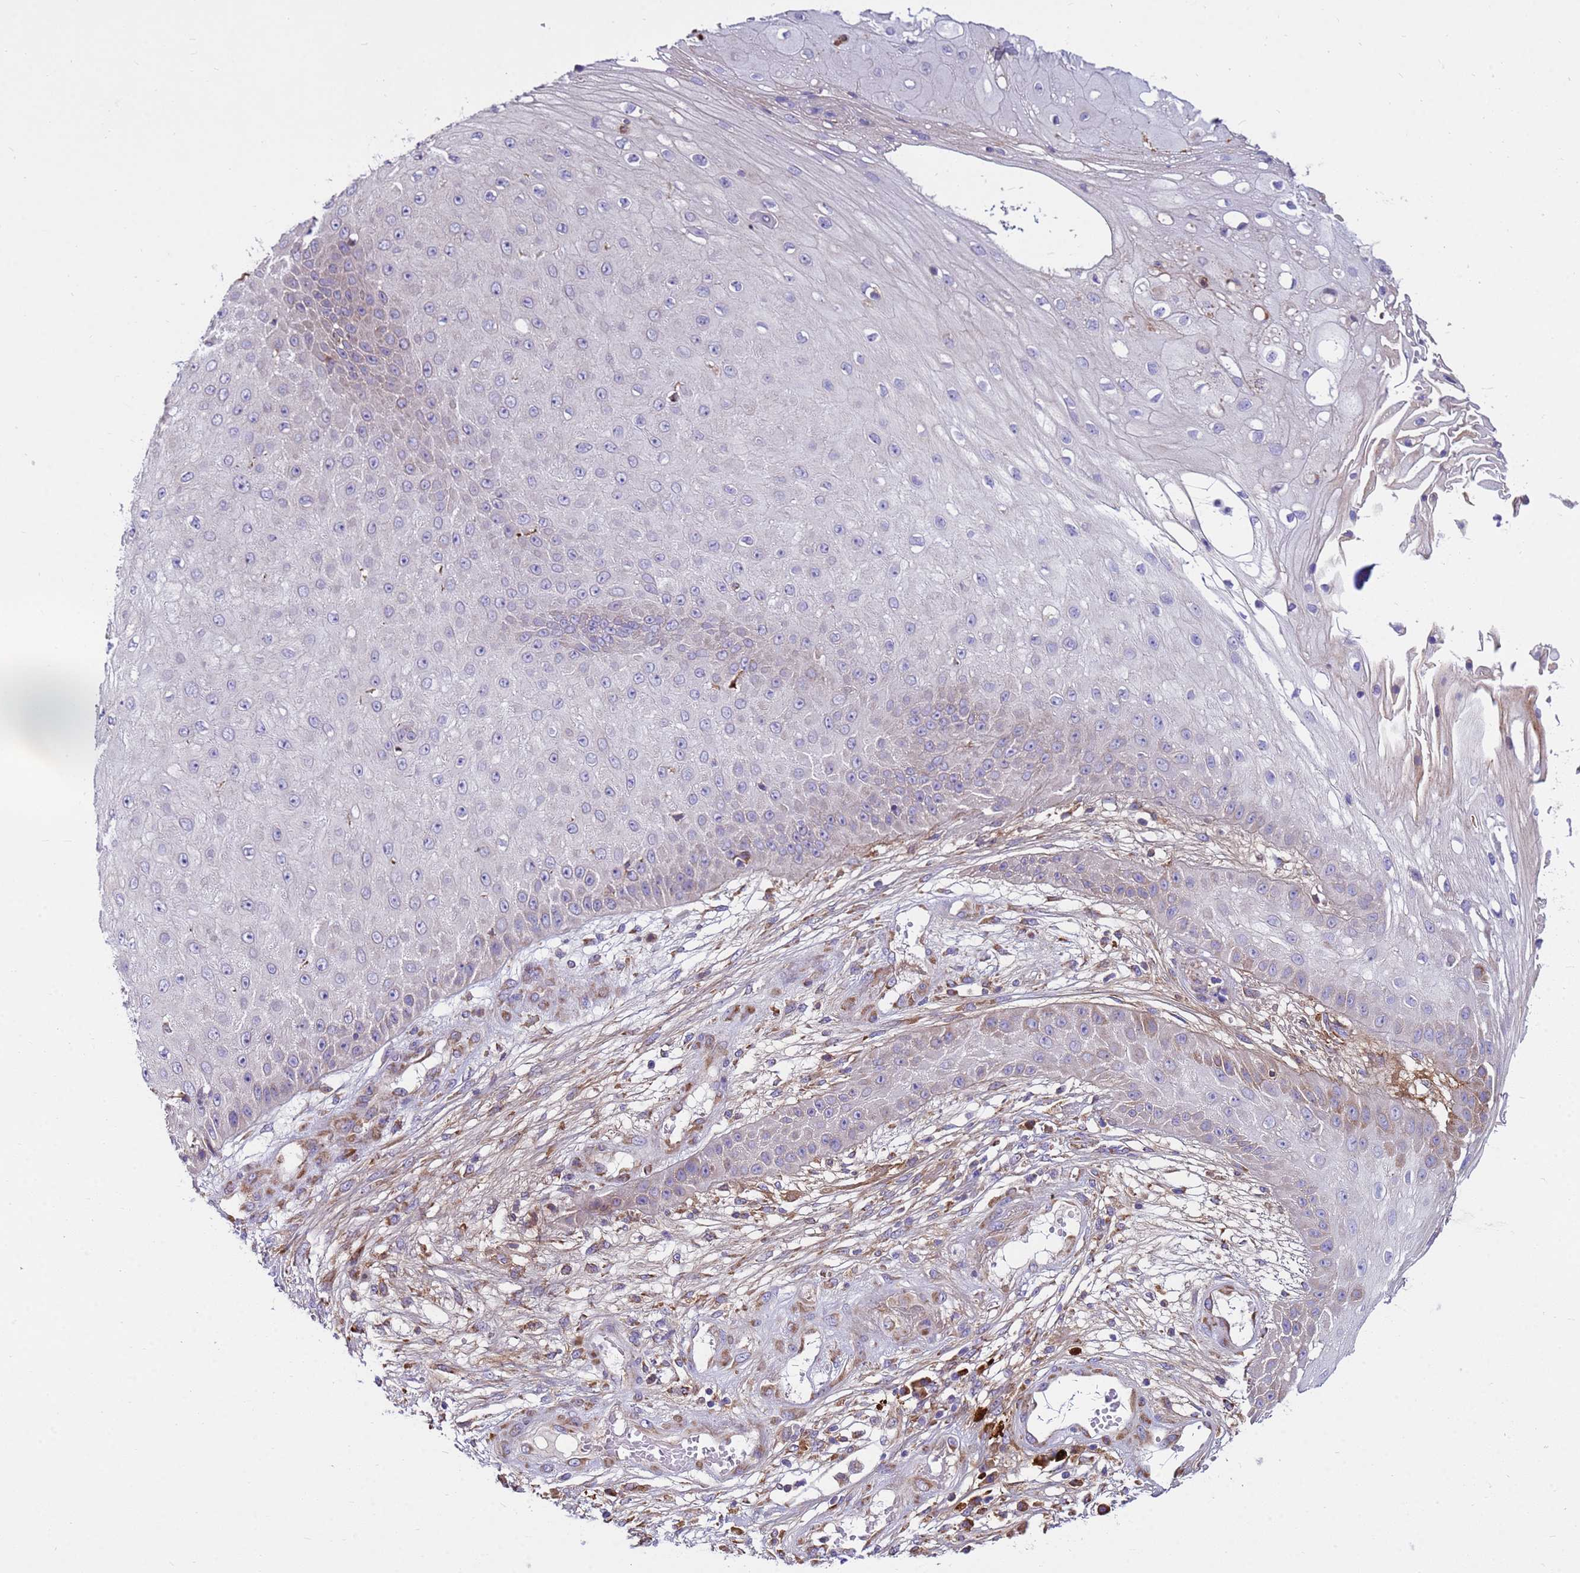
{"staining": {"intensity": "weak", "quantity": "<25%", "location": "cytoplasmic/membranous"}, "tissue": "skin cancer", "cell_type": "Tumor cells", "image_type": "cancer", "snomed": [{"axis": "morphology", "description": "Squamous cell carcinoma, NOS"}, {"axis": "topography", "description": "Skin"}], "caption": "A high-resolution image shows IHC staining of skin cancer, which demonstrates no significant staining in tumor cells. Brightfield microscopy of immunohistochemistry stained with DAB (3,3'-diaminobenzidine) (brown) and hematoxylin (blue), captured at high magnification.", "gene": "THAP5", "patient": {"sex": "male", "age": 70}}